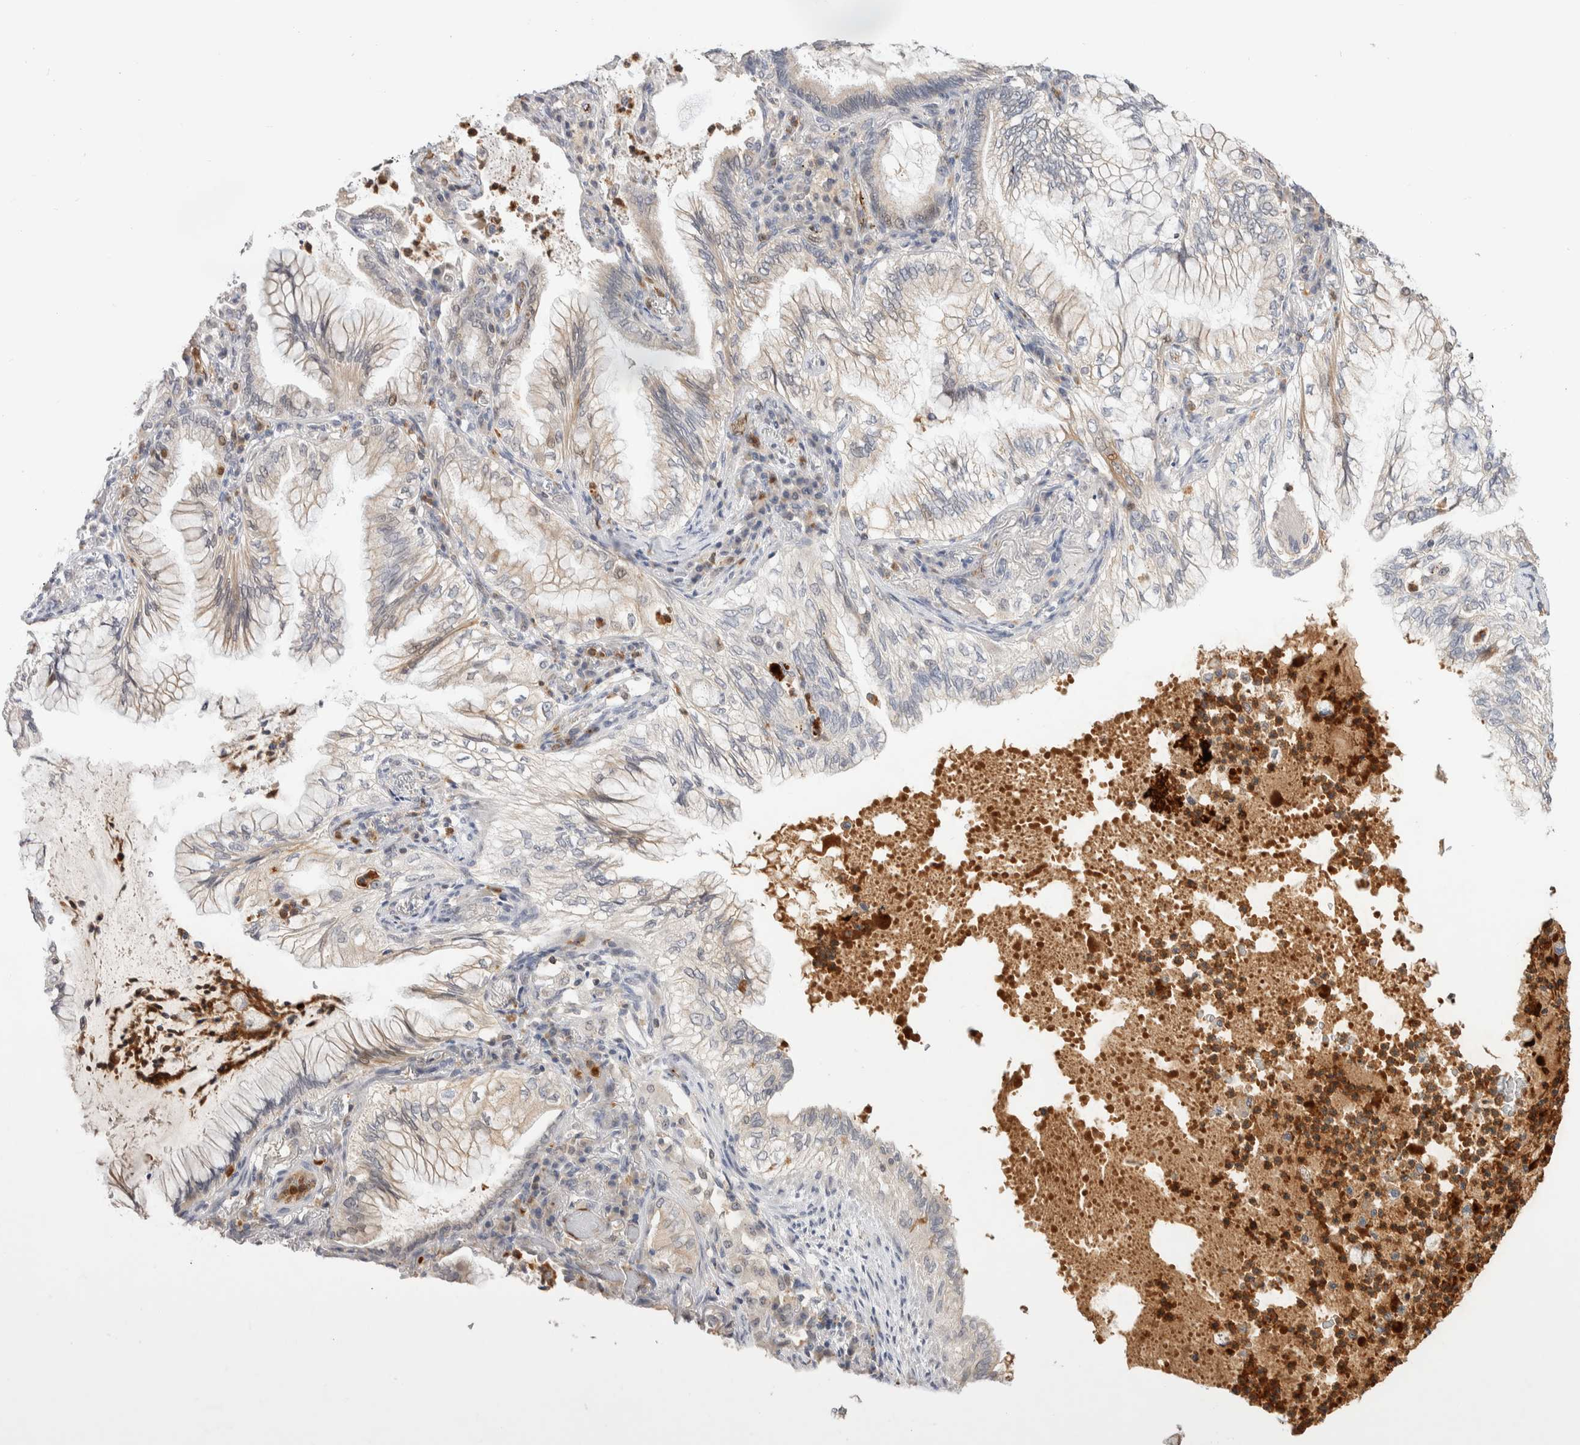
{"staining": {"intensity": "strong", "quantity": "<25%", "location": "nuclear"}, "tissue": "lung cancer", "cell_type": "Tumor cells", "image_type": "cancer", "snomed": [{"axis": "morphology", "description": "Adenocarcinoma, NOS"}, {"axis": "topography", "description": "Lung"}], "caption": "This image shows immunohistochemistry (IHC) staining of lung cancer (adenocarcinoma), with medium strong nuclear positivity in approximately <25% of tumor cells.", "gene": "NSMAF", "patient": {"sex": "female", "age": 70}}